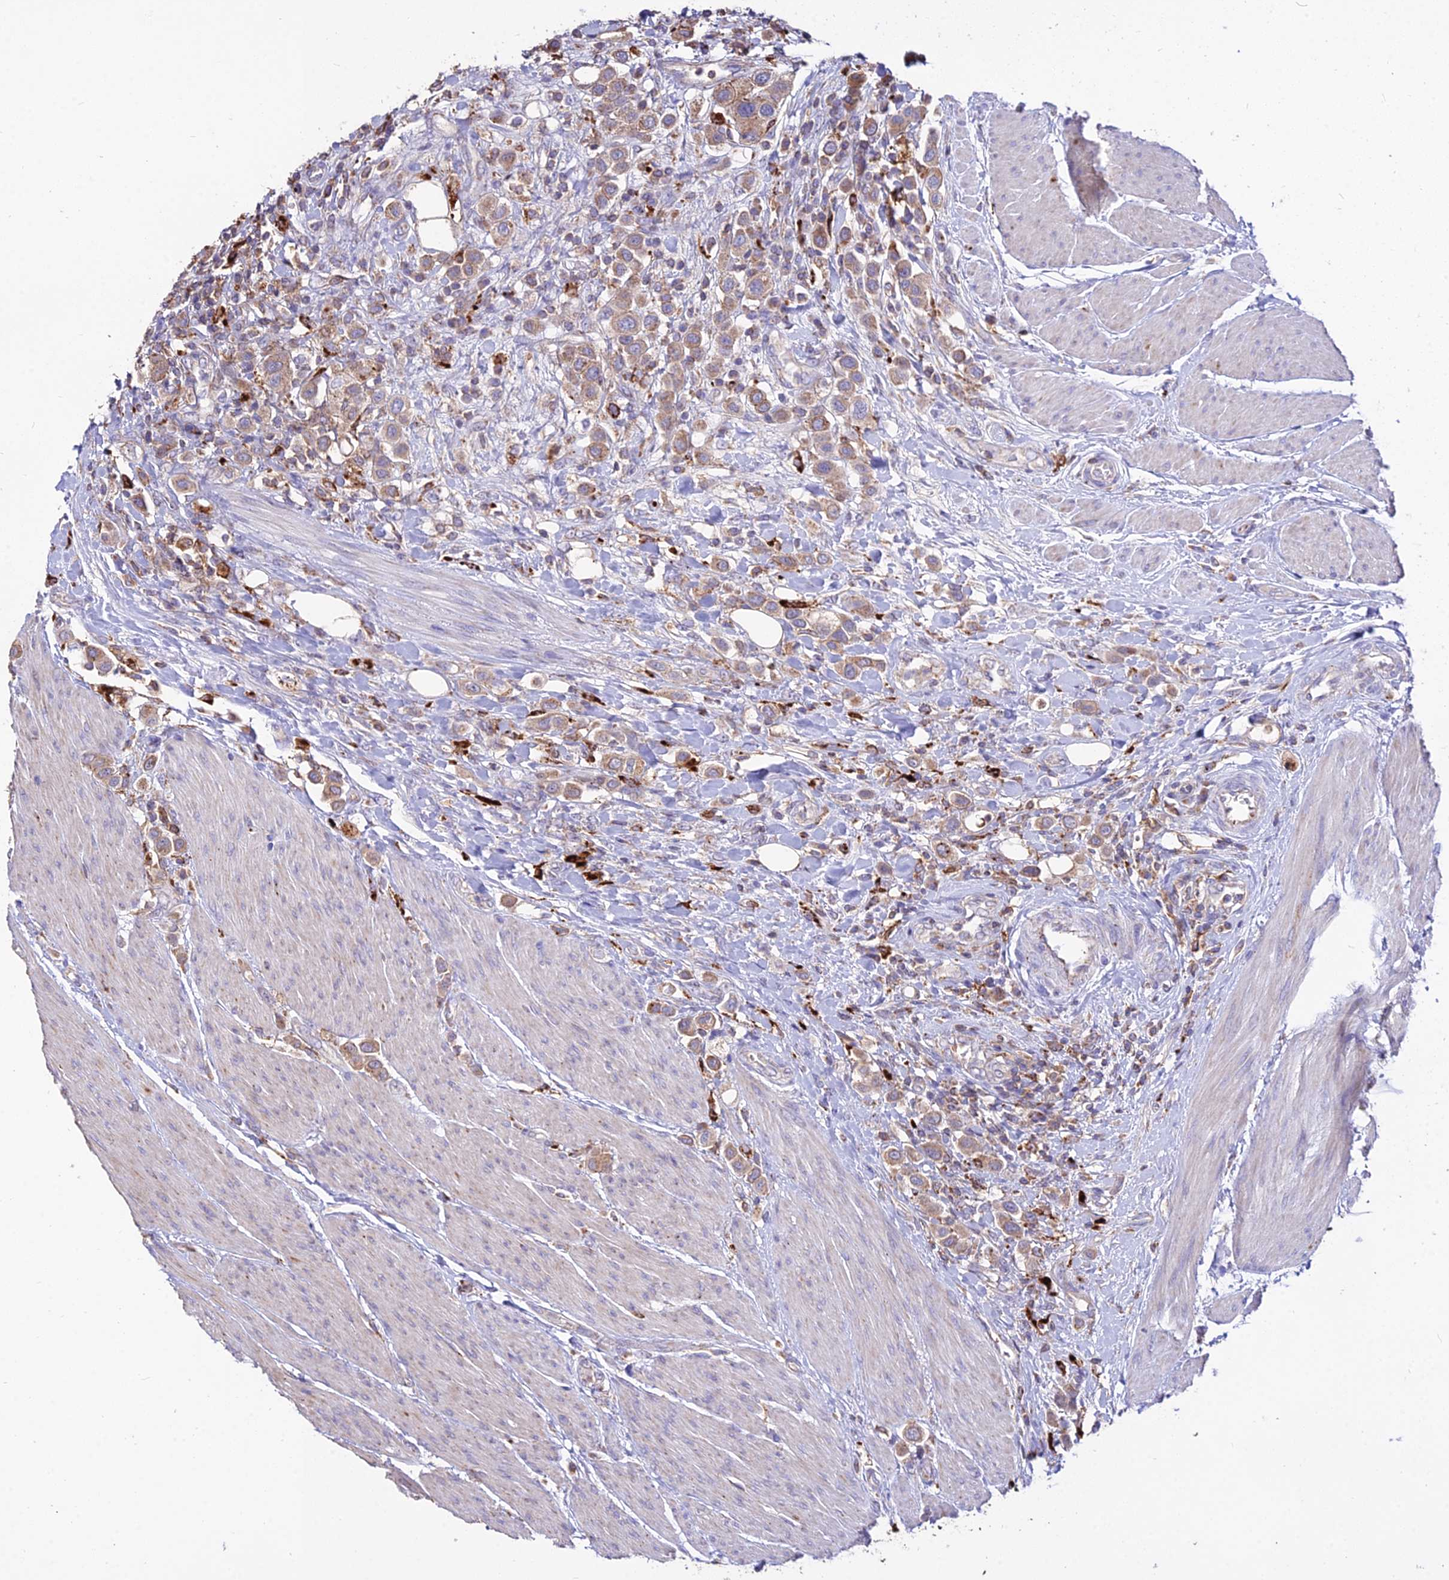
{"staining": {"intensity": "moderate", "quantity": ">75%", "location": "cytoplasmic/membranous"}, "tissue": "urothelial cancer", "cell_type": "Tumor cells", "image_type": "cancer", "snomed": [{"axis": "morphology", "description": "Urothelial carcinoma, High grade"}, {"axis": "topography", "description": "Urinary bladder"}], "caption": "Urothelial cancer was stained to show a protein in brown. There is medium levels of moderate cytoplasmic/membranous positivity in approximately >75% of tumor cells.", "gene": "PNLIPRP3", "patient": {"sex": "male", "age": 50}}